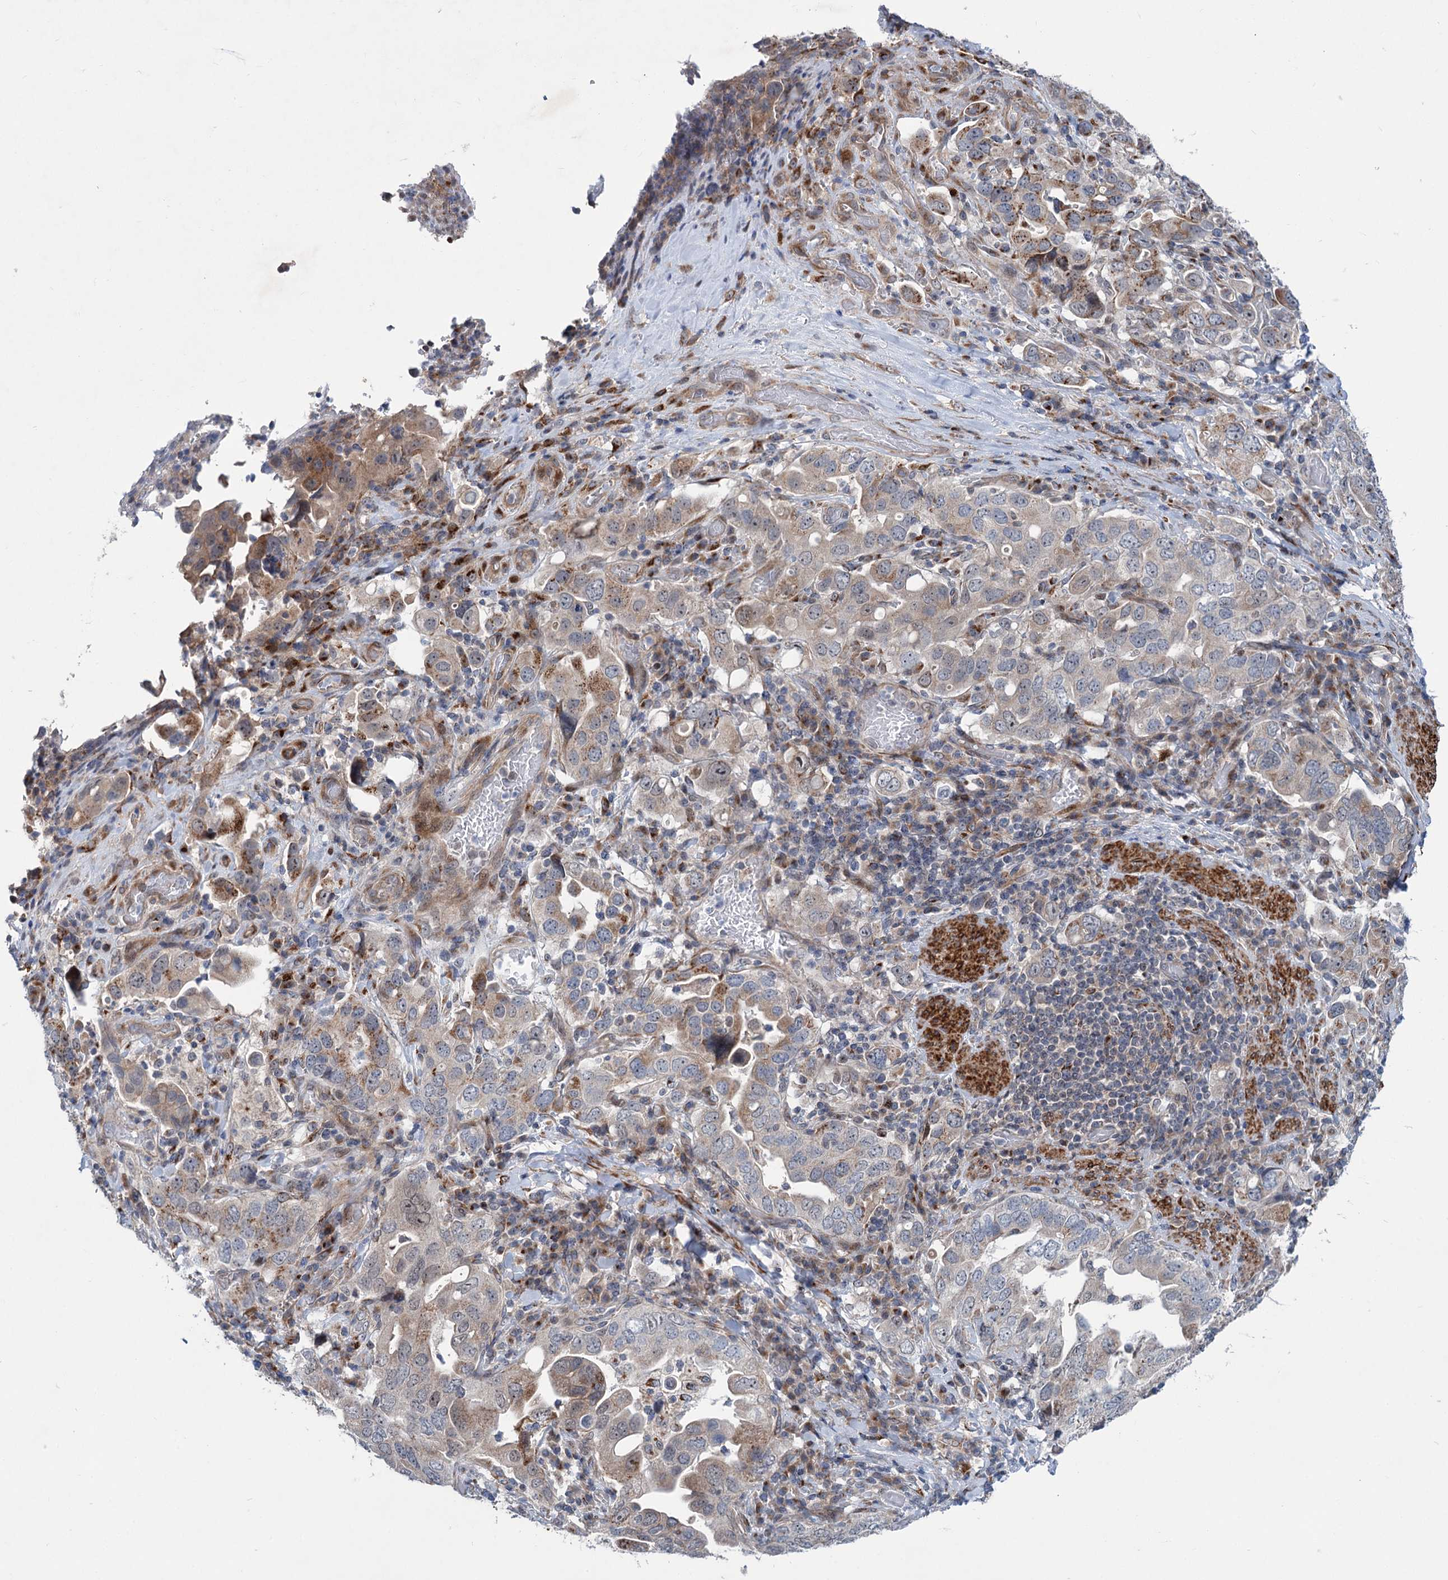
{"staining": {"intensity": "moderate", "quantity": "25%-75%", "location": "cytoplasmic/membranous"}, "tissue": "stomach cancer", "cell_type": "Tumor cells", "image_type": "cancer", "snomed": [{"axis": "morphology", "description": "Adenocarcinoma, NOS"}, {"axis": "topography", "description": "Stomach, upper"}], "caption": "Stomach cancer tissue shows moderate cytoplasmic/membranous expression in about 25%-75% of tumor cells (DAB (3,3'-diaminobenzidine) IHC with brightfield microscopy, high magnification).", "gene": "ELP4", "patient": {"sex": "male", "age": 62}}